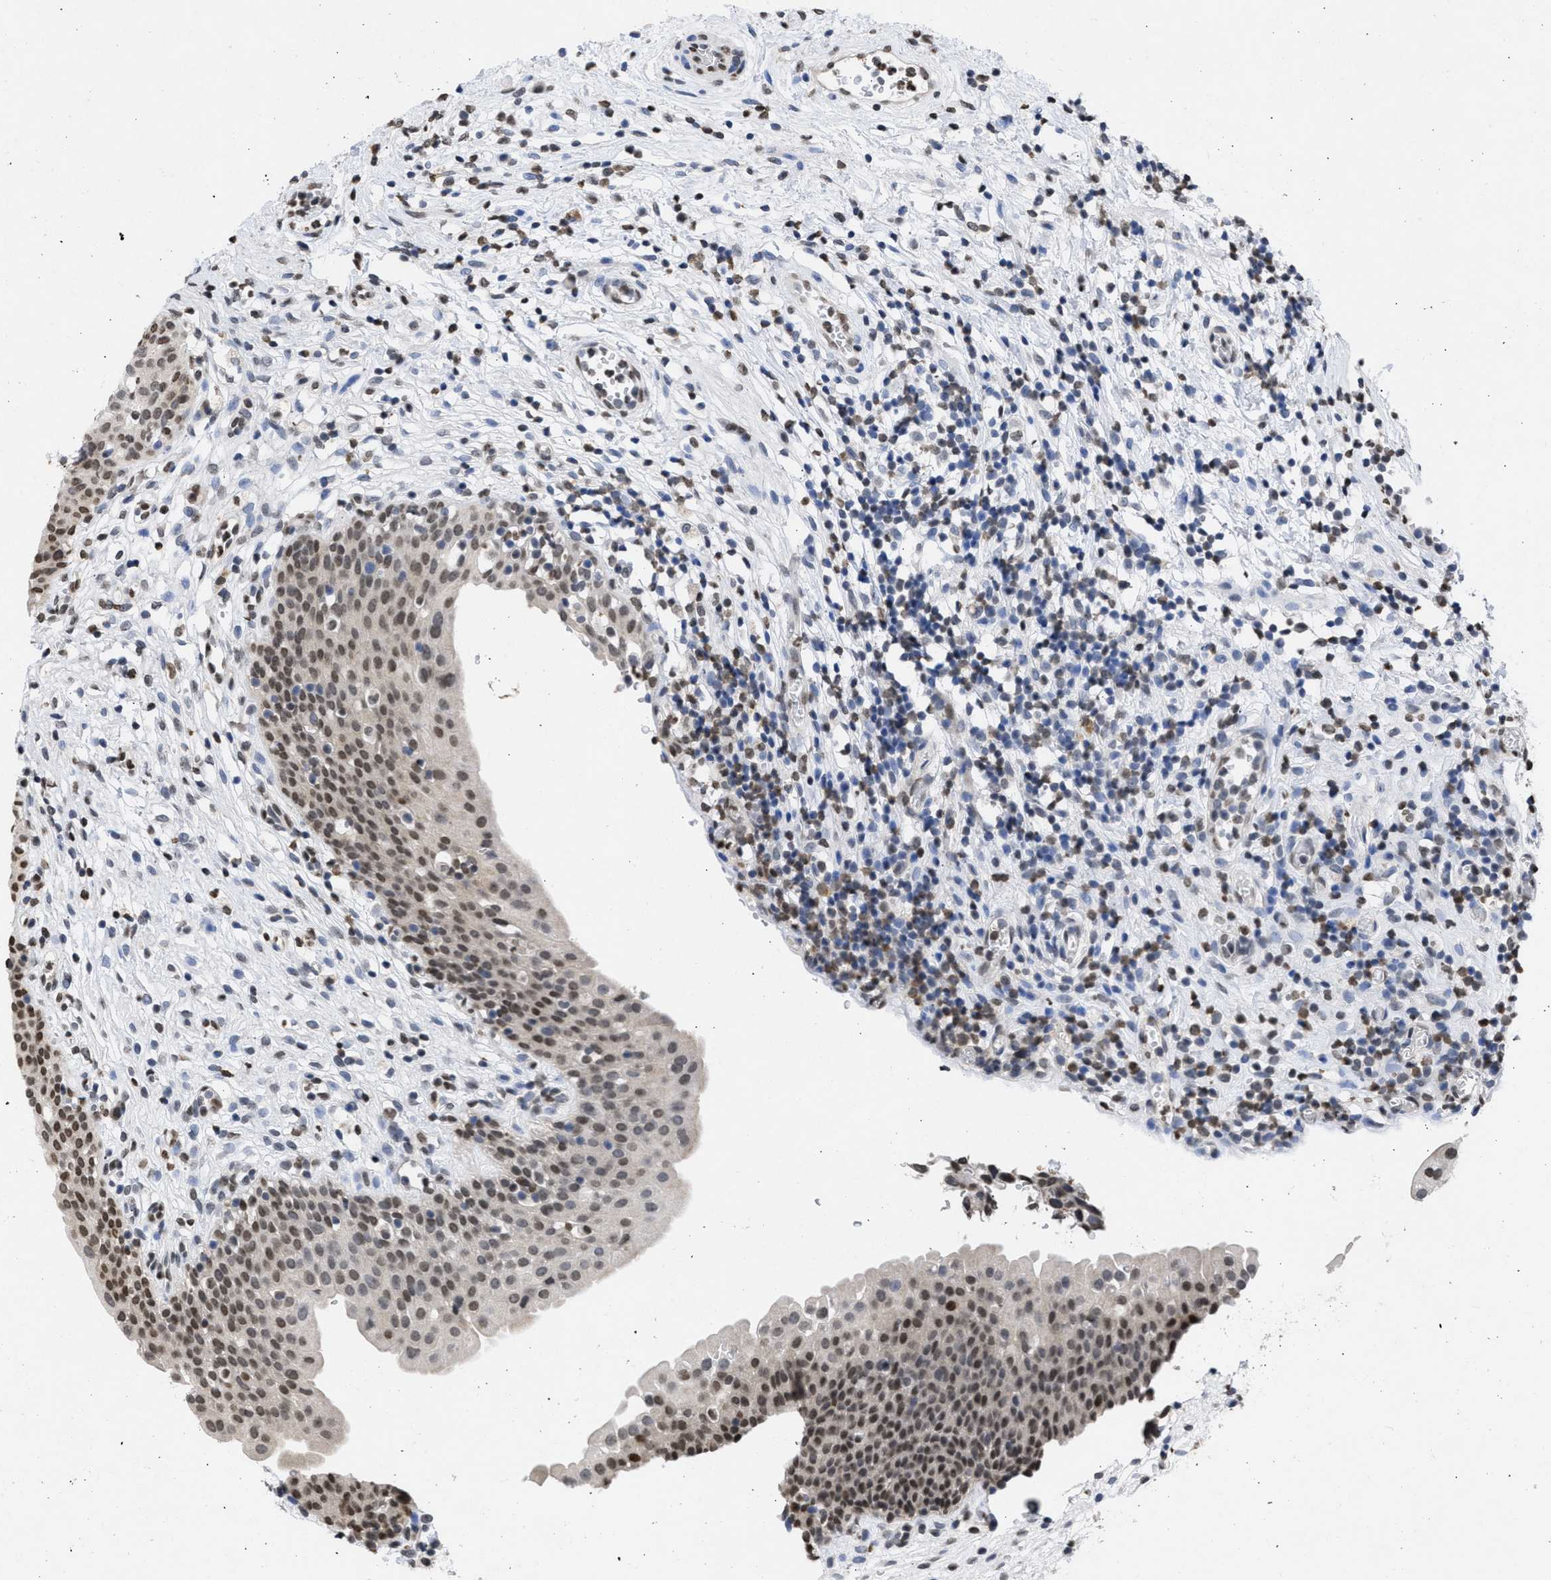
{"staining": {"intensity": "moderate", "quantity": ">75%", "location": "nuclear"}, "tissue": "urinary bladder", "cell_type": "Urothelial cells", "image_type": "normal", "snomed": [{"axis": "morphology", "description": "Normal tissue, NOS"}, {"axis": "topography", "description": "Urinary bladder"}], "caption": "A micrograph of human urinary bladder stained for a protein reveals moderate nuclear brown staining in urothelial cells.", "gene": "NUP35", "patient": {"sex": "male", "age": 37}}